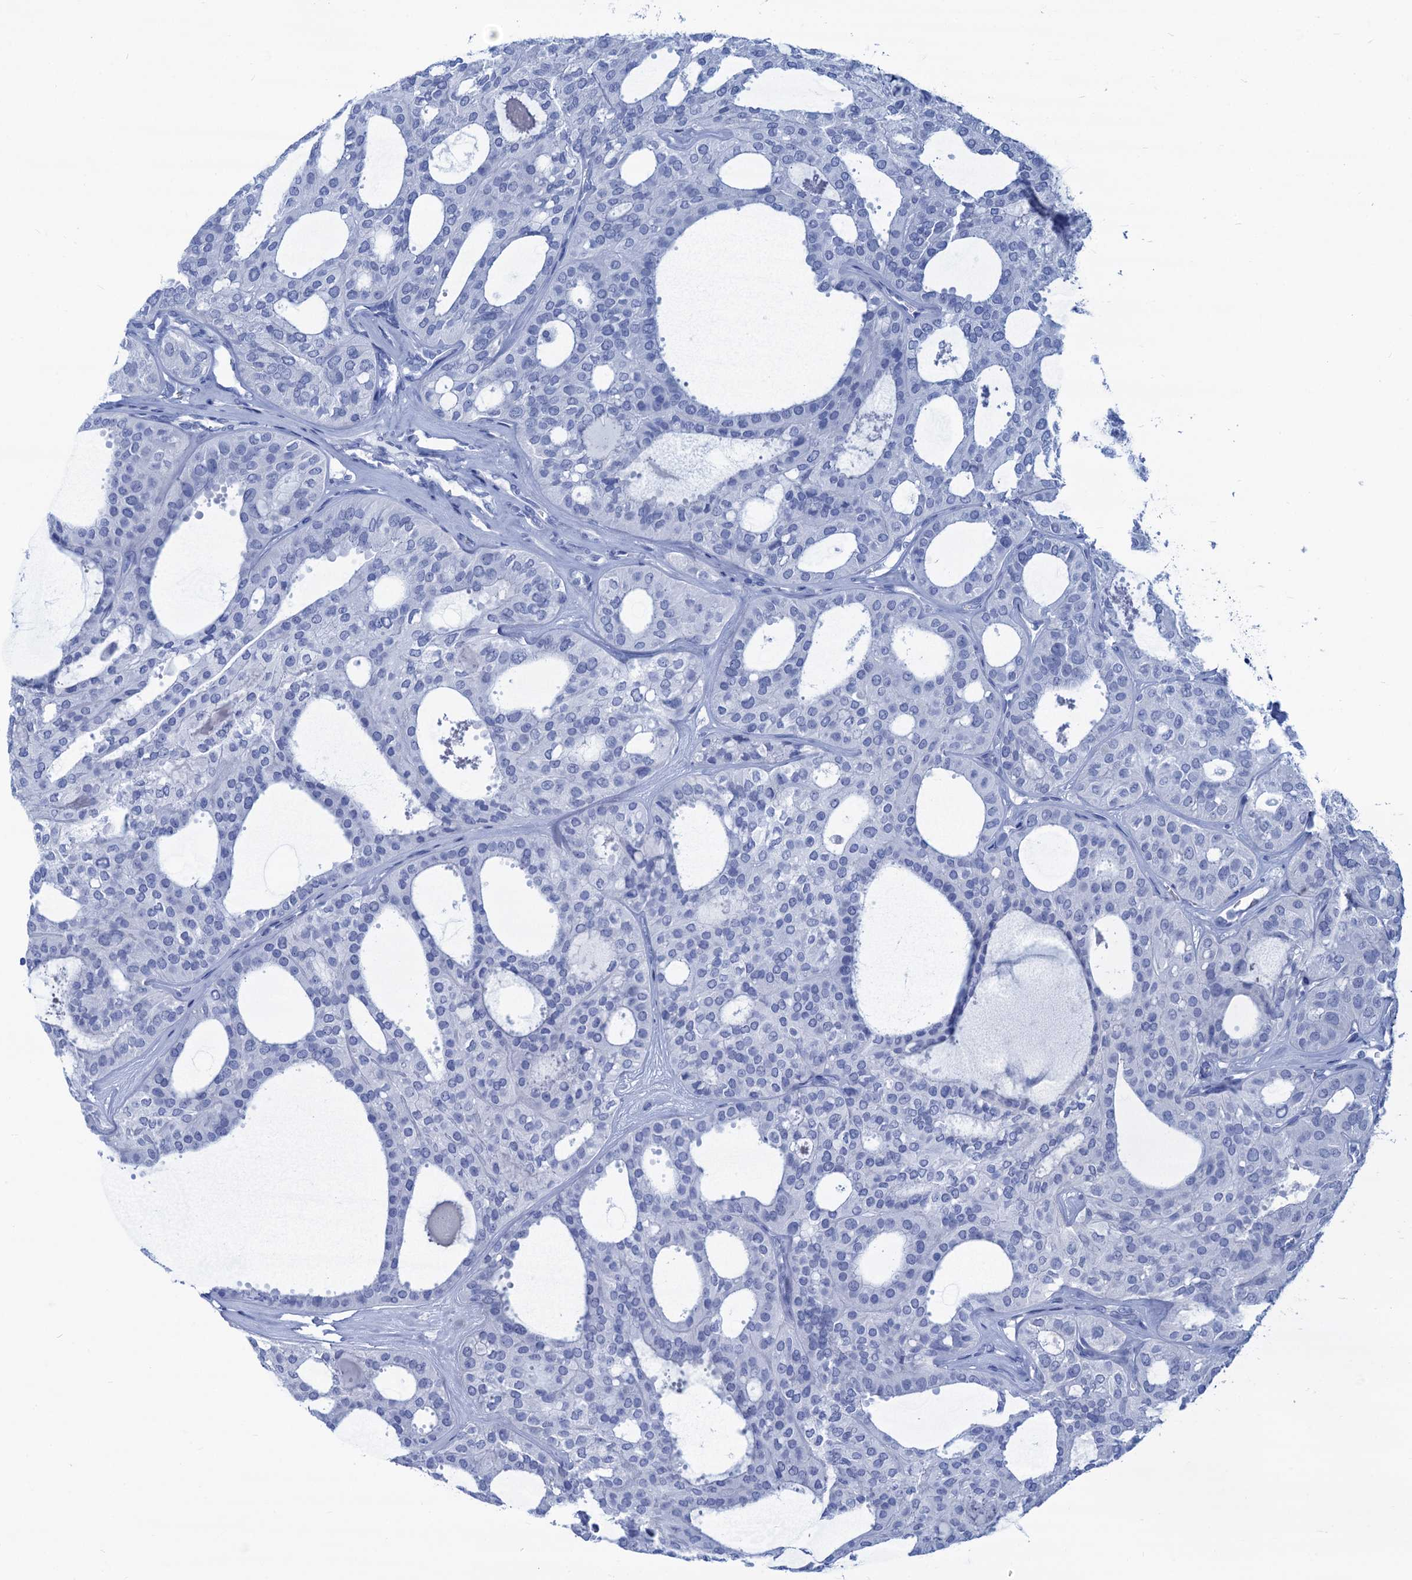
{"staining": {"intensity": "negative", "quantity": "none", "location": "none"}, "tissue": "thyroid cancer", "cell_type": "Tumor cells", "image_type": "cancer", "snomed": [{"axis": "morphology", "description": "Follicular adenoma carcinoma, NOS"}, {"axis": "topography", "description": "Thyroid gland"}], "caption": "This is a histopathology image of IHC staining of thyroid cancer (follicular adenoma carcinoma), which shows no staining in tumor cells.", "gene": "CABYR", "patient": {"sex": "male", "age": 75}}